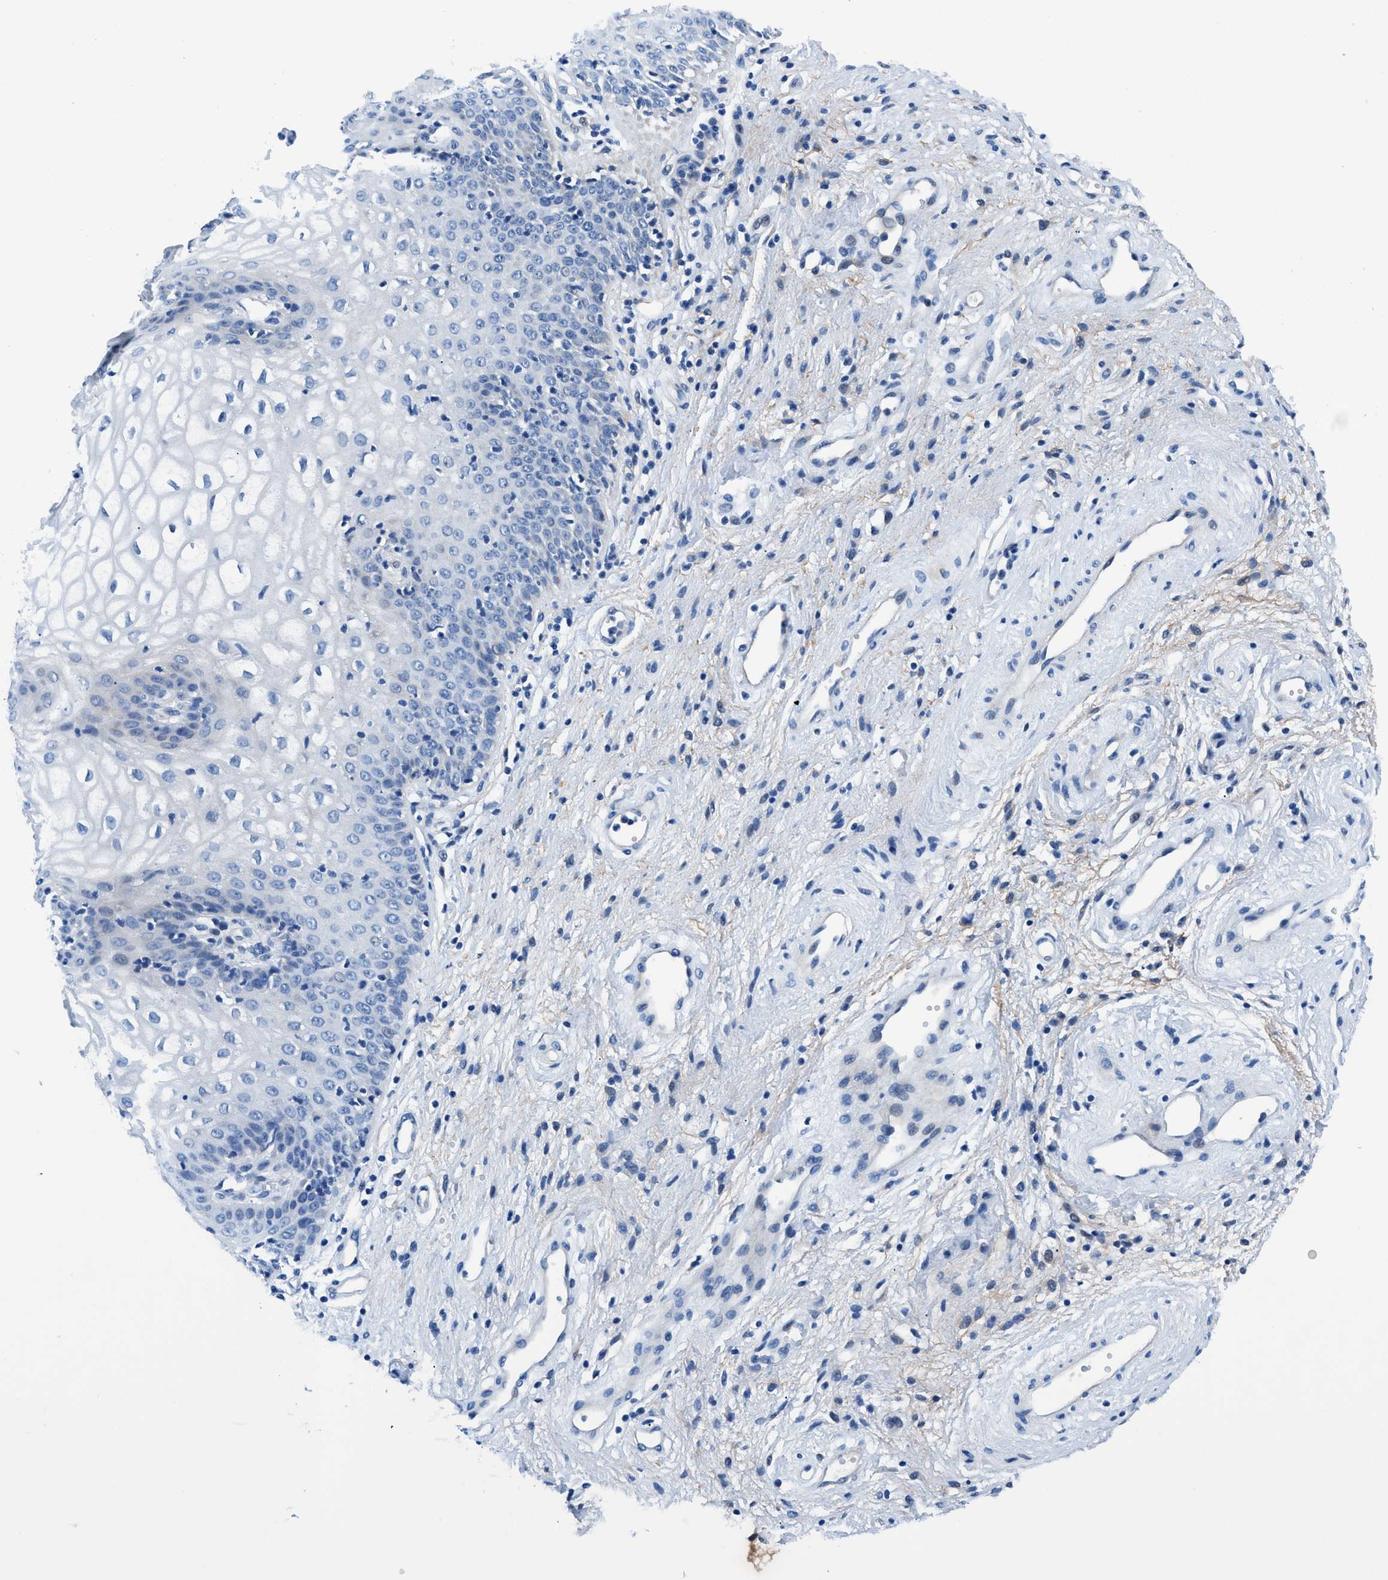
{"staining": {"intensity": "negative", "quantity": "none", "location": "none"}, "tissue": "vagina", "cell_type": "Squamous epithelial cells", "image_type": "normal", "snomed": [{"axis": "morphology", "description": "Normal tissue, NOS"}, {"axis": "topography", "description": "Vagina"}], "caption": "The immunohistochemistry photomicrograph has no significant positivity in squamous epithelial cells of vagina.", "gene": "UAP1", "patient": {"sex": "female", "age": 34}}